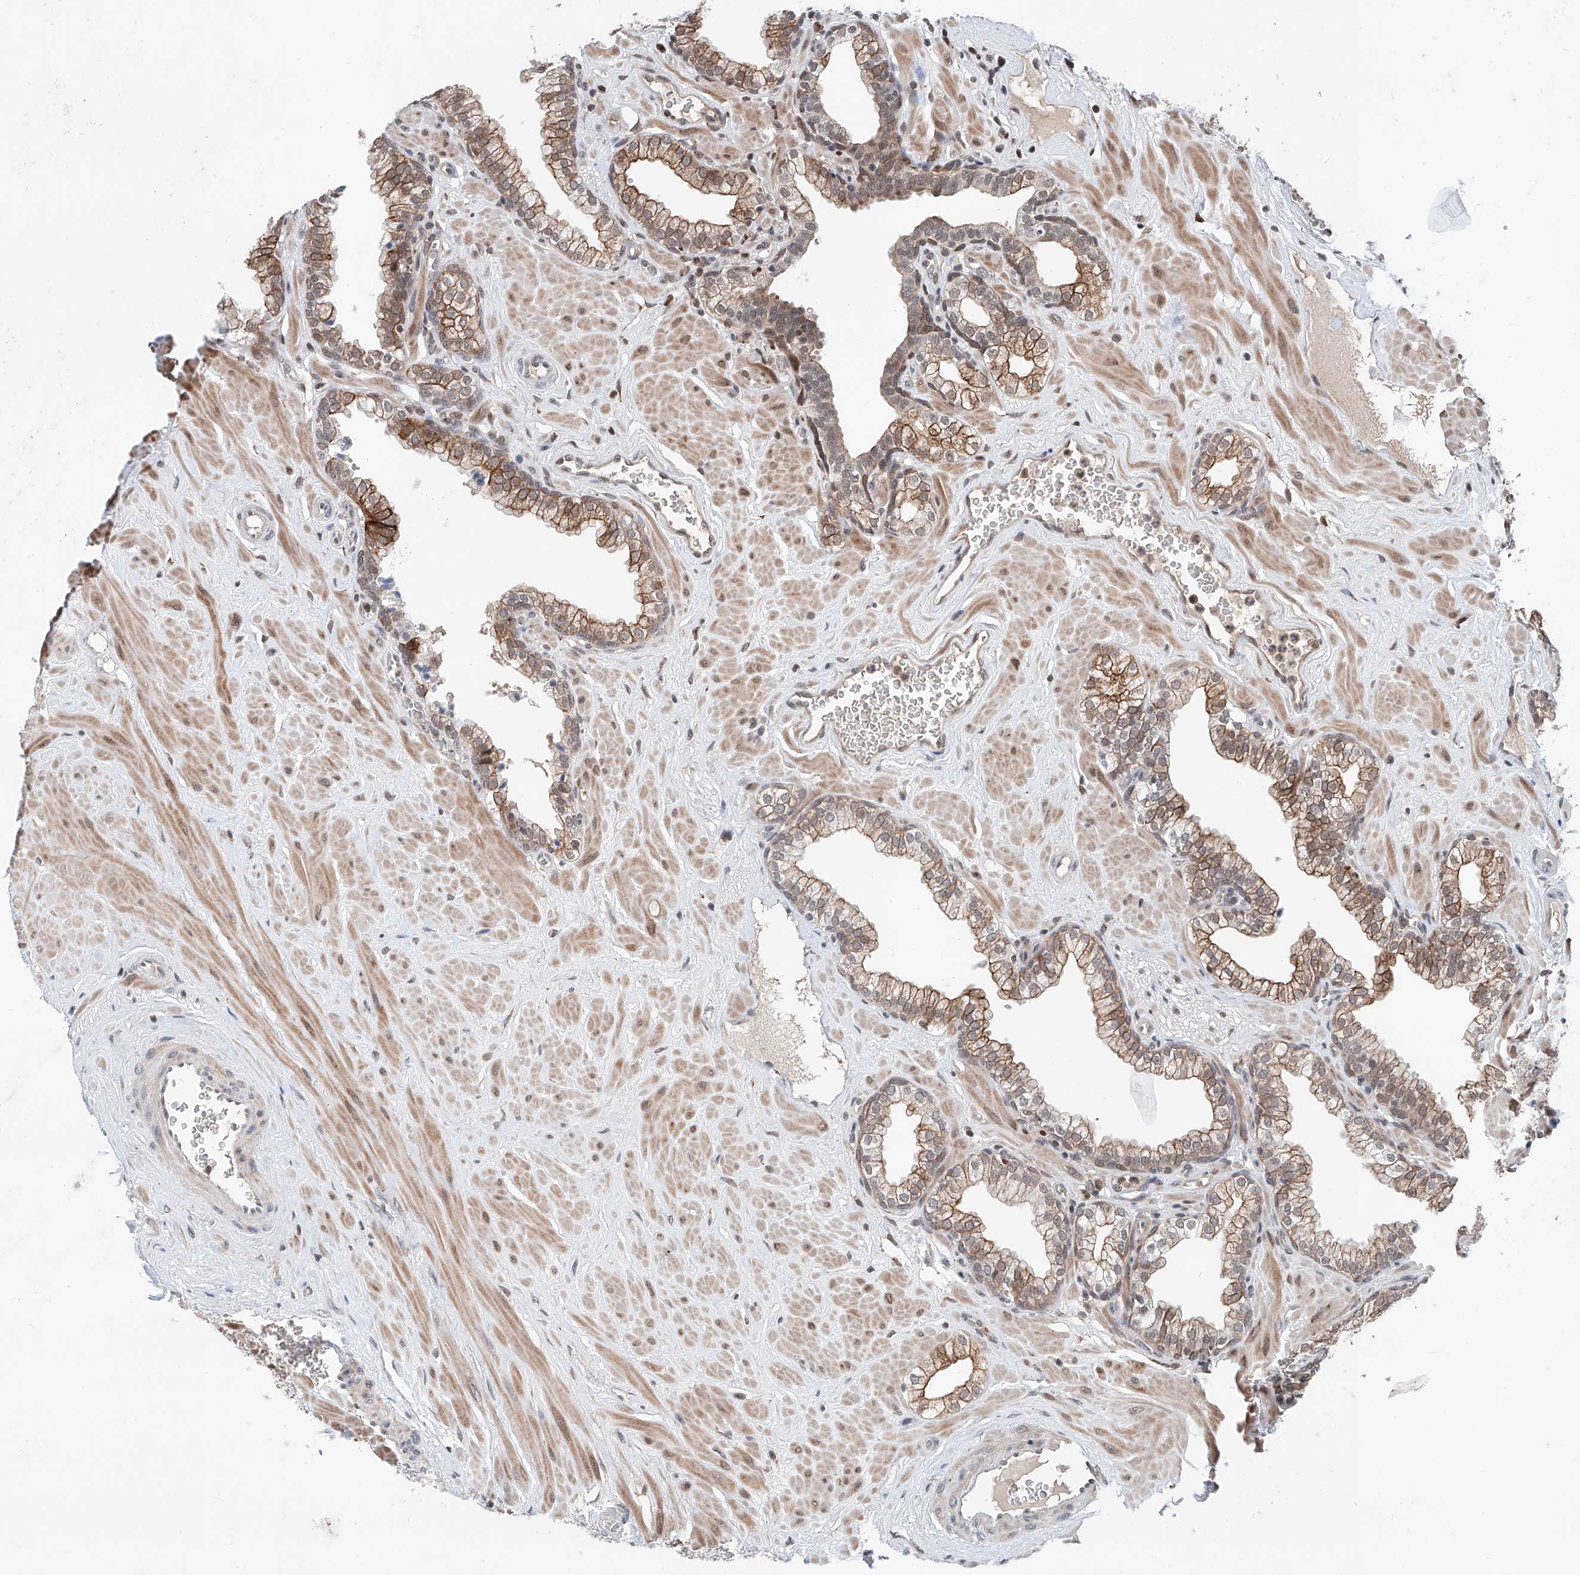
{"staining": {"intensity": "moderate", "quantity": ">75%", "location": "cytoplasmic/membranous,nuclear"}, "tissue": "prostate", "cell_type": "Glandular cells", "image_type": "normal", "snomed": [{"axis": "morphology", "description": "Normal tissue, NOS"}, {"axis": "morphology", "description": "Urothelial carcinoma, Low grade"}, {"axis": "topography", "description": "Urinary bladder"}, {"axis": "topography", "description": "Prostate"}], "caption": "High-power microscopy captured an IHC micrograph of unremarkable prostate, revealing moderate cytoplasmic/membranous,nuclear staining in about >75% of glandular cells.", "gene": "SNRNP200", "patient": {"sex": "male", "age": 60}}